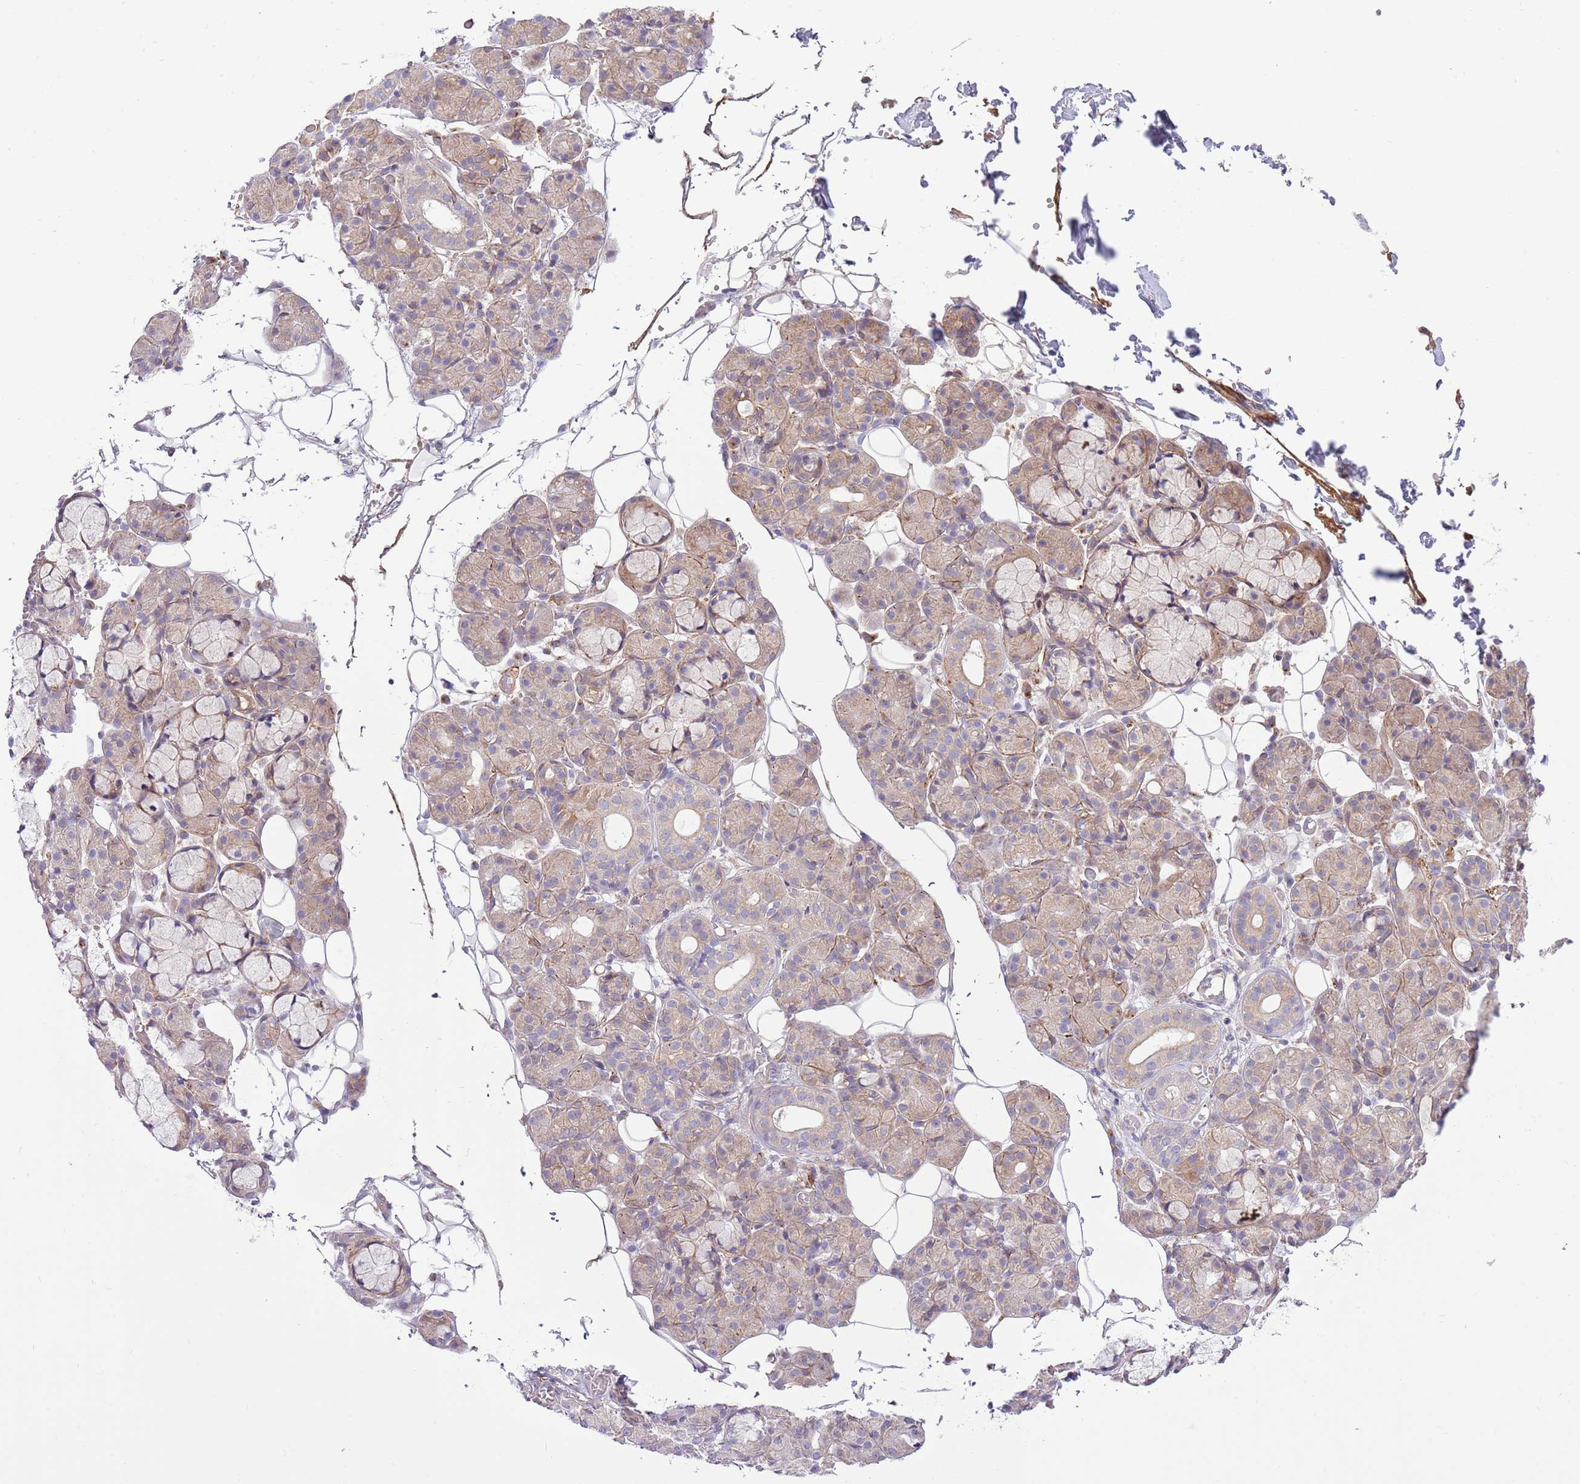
{"staining": {"intensity": "weak", "quantity": "25%-75%", "location": "cytoplasmic/membranous"}, "tissue": "salivary gland", "cell_type": "Glandular cells", "image_type": "normal", "snomed": [{"axis": "morphology", "description": "Normal tissue, NOS"}, {"axis": "topography", "description": "Salivary gland"}], "caption": "Normal salivary gland reveals weak cytoplasmic/membranous staining in about 25%-75% of glandular cells, visualized by immunohistochemistry. (DAB (3,3'-diaminobenzidine) IHC with brightfield microscopy, high magnification).", "gene": "ZC4H2", "patient": {"sex": "male", "age": 63}}